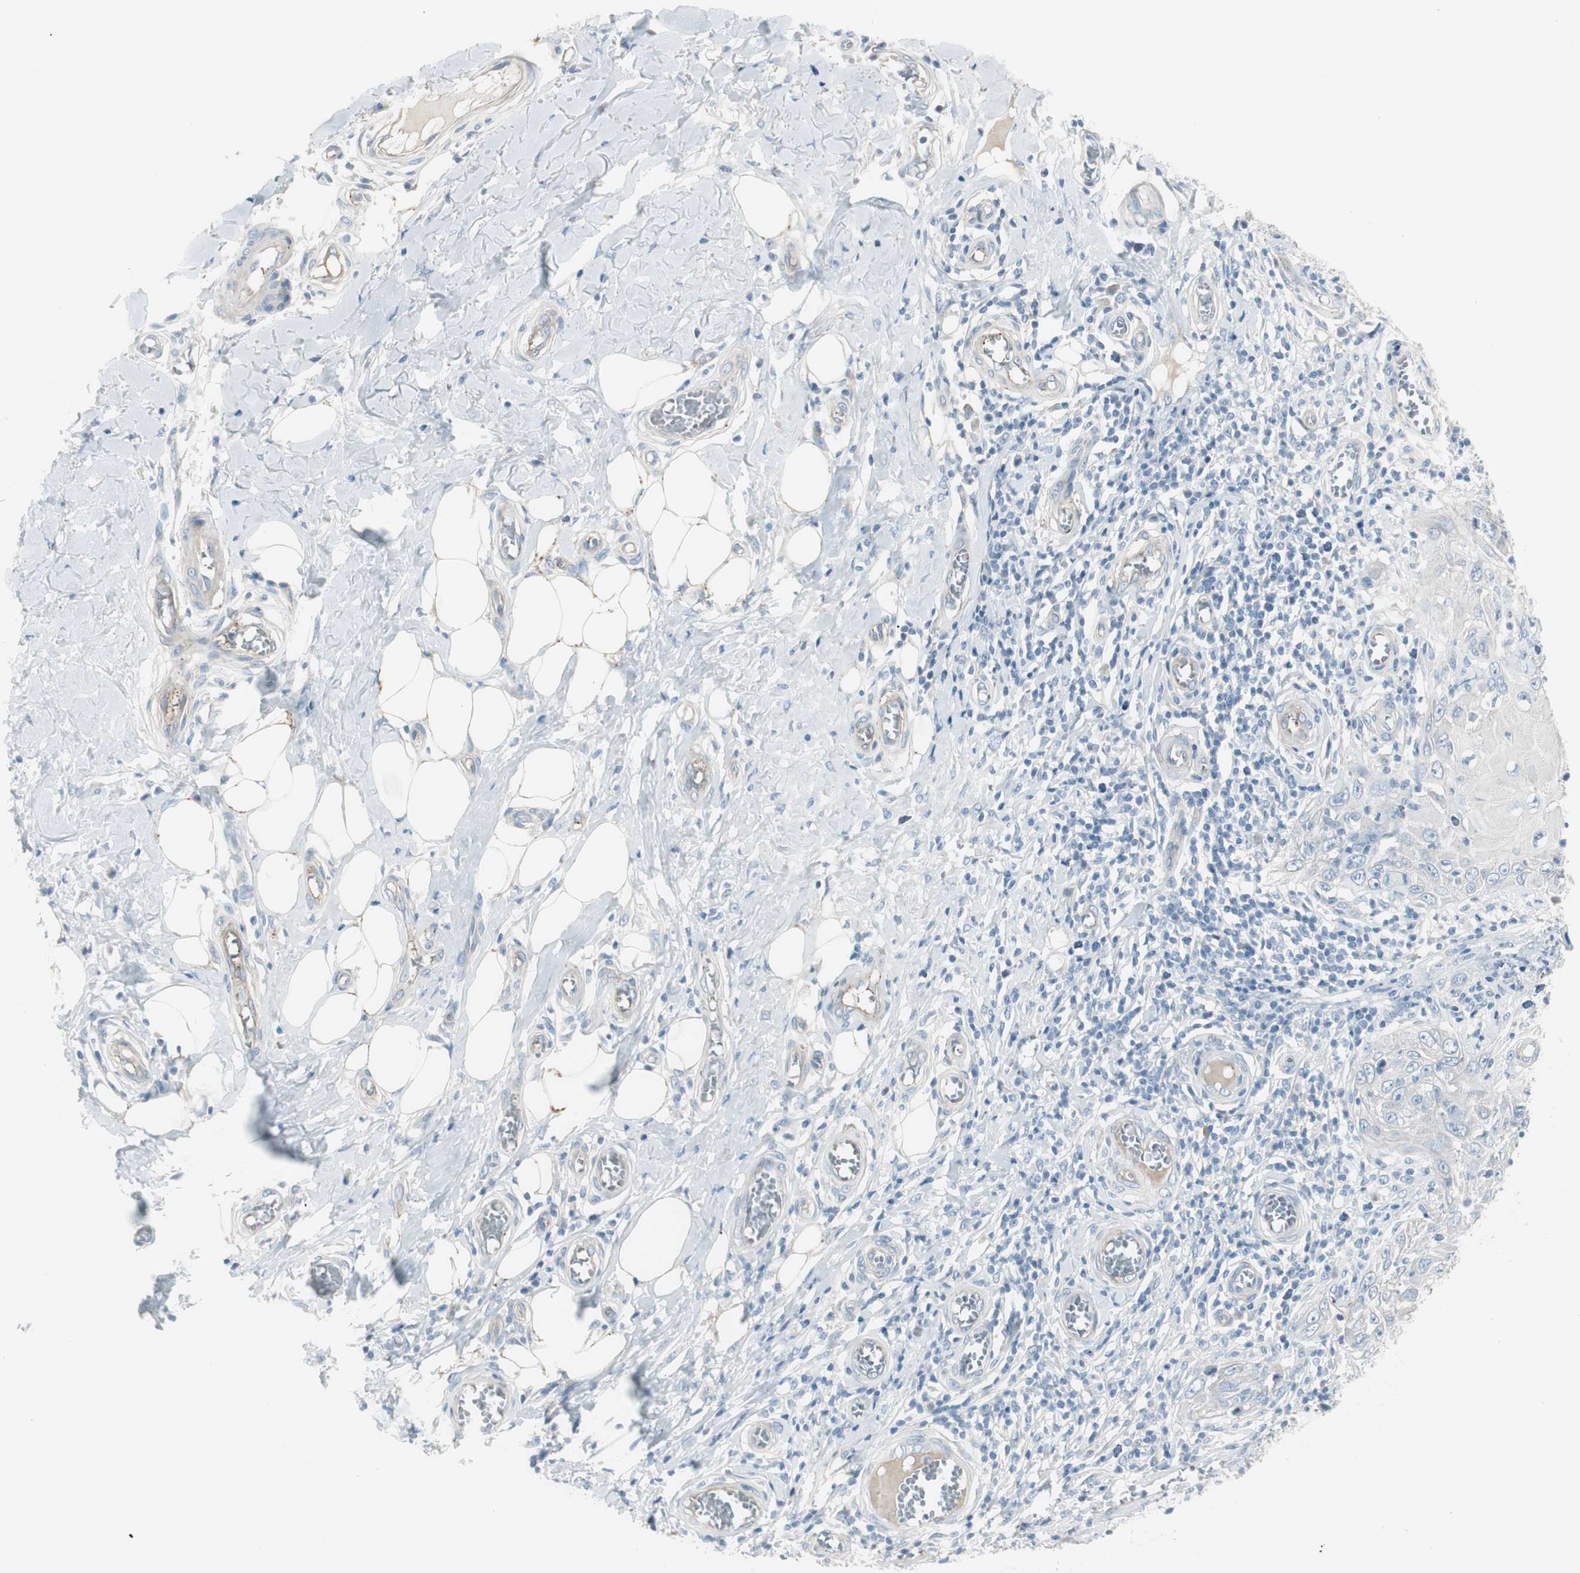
{"staining": {"intensity": "negative", "quantity": "none", "location": "none"}, "tissue": "skin cancer", "cell_type": "Tumor cells", "image_type": "cancer", "snomed": [{"axis": "morphology", "description": "Squamous cell carcinoma, NOS"}, {"axis": "topography", "description": "Skin"}], "caption": "High magnification brightfield microscopy of skin squamous cell carcinoma stained with DAB (3,3'-diaminobenzidine) (brown) and counterstained with hematoxylin (blue): tumor cells show no significant staining. (Brightfield microscopy of DAB (3,3'-diaminobenzidine) immunohistochemistry at high magnification).", "gene": "CACNA2D1", "patient": {"sex": "female", "age": 73}}